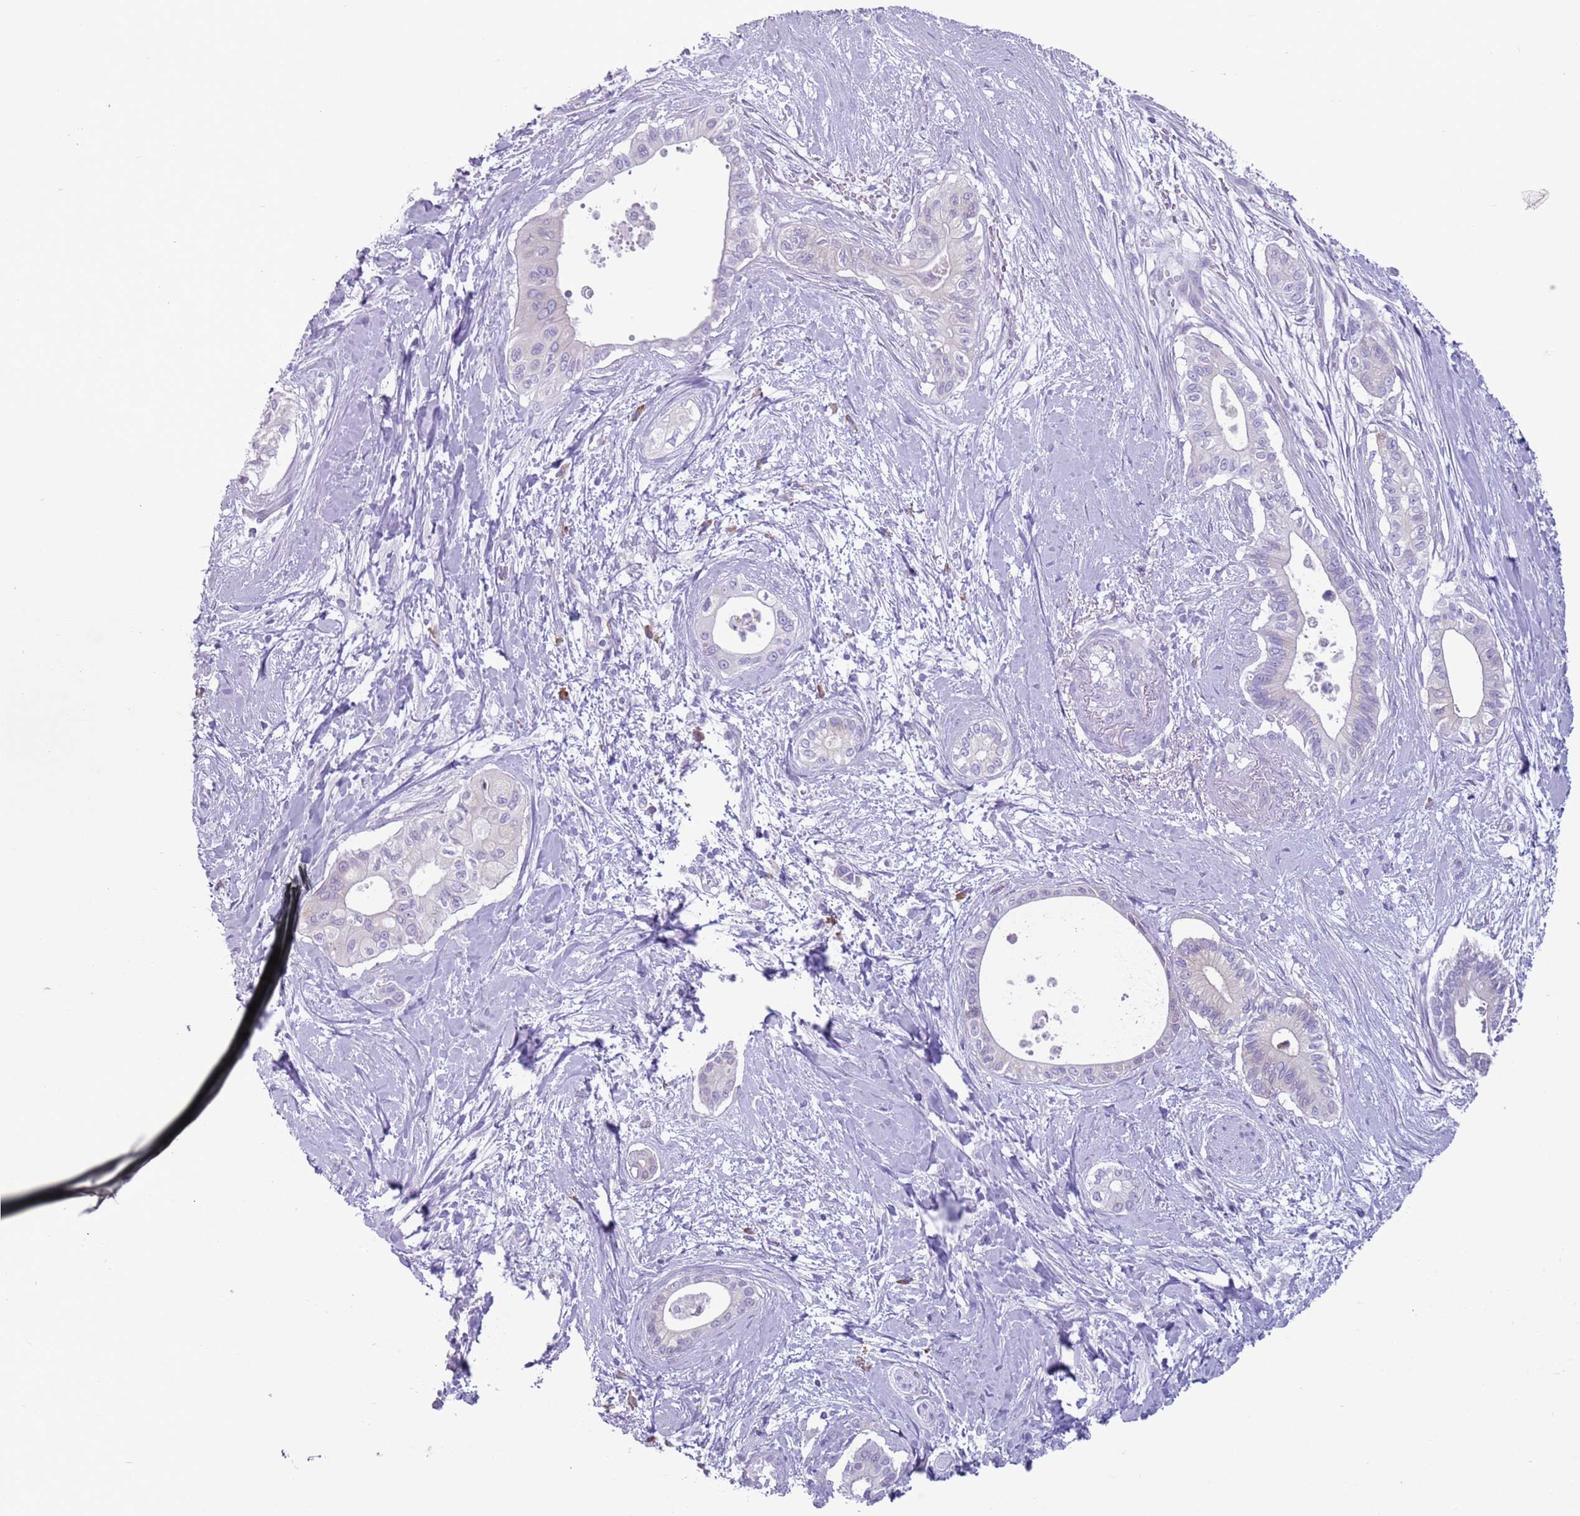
{"staining": {"intensity": "weak", "quantity": "25%-75%", "location": "cytoplasmic/membranous"}, "tissue": "pancreatic cancer", "cell_type": "Tumor cells", "image_type": "cancer", "snomed": [{"axis": "morphology", "description": "Adenocarcinoma, NOS"}, {"axis": "topography", "description": "Pancreas"}], "caption": "Human pancreatic adenocarcinoma stained with a brown dye demonstrates weak cytoplasmic/membranous positive staining in about 25%-75% of tumor cells.", "gene": "HYOU1", "patient": {"sex": "male", "age": 78}}